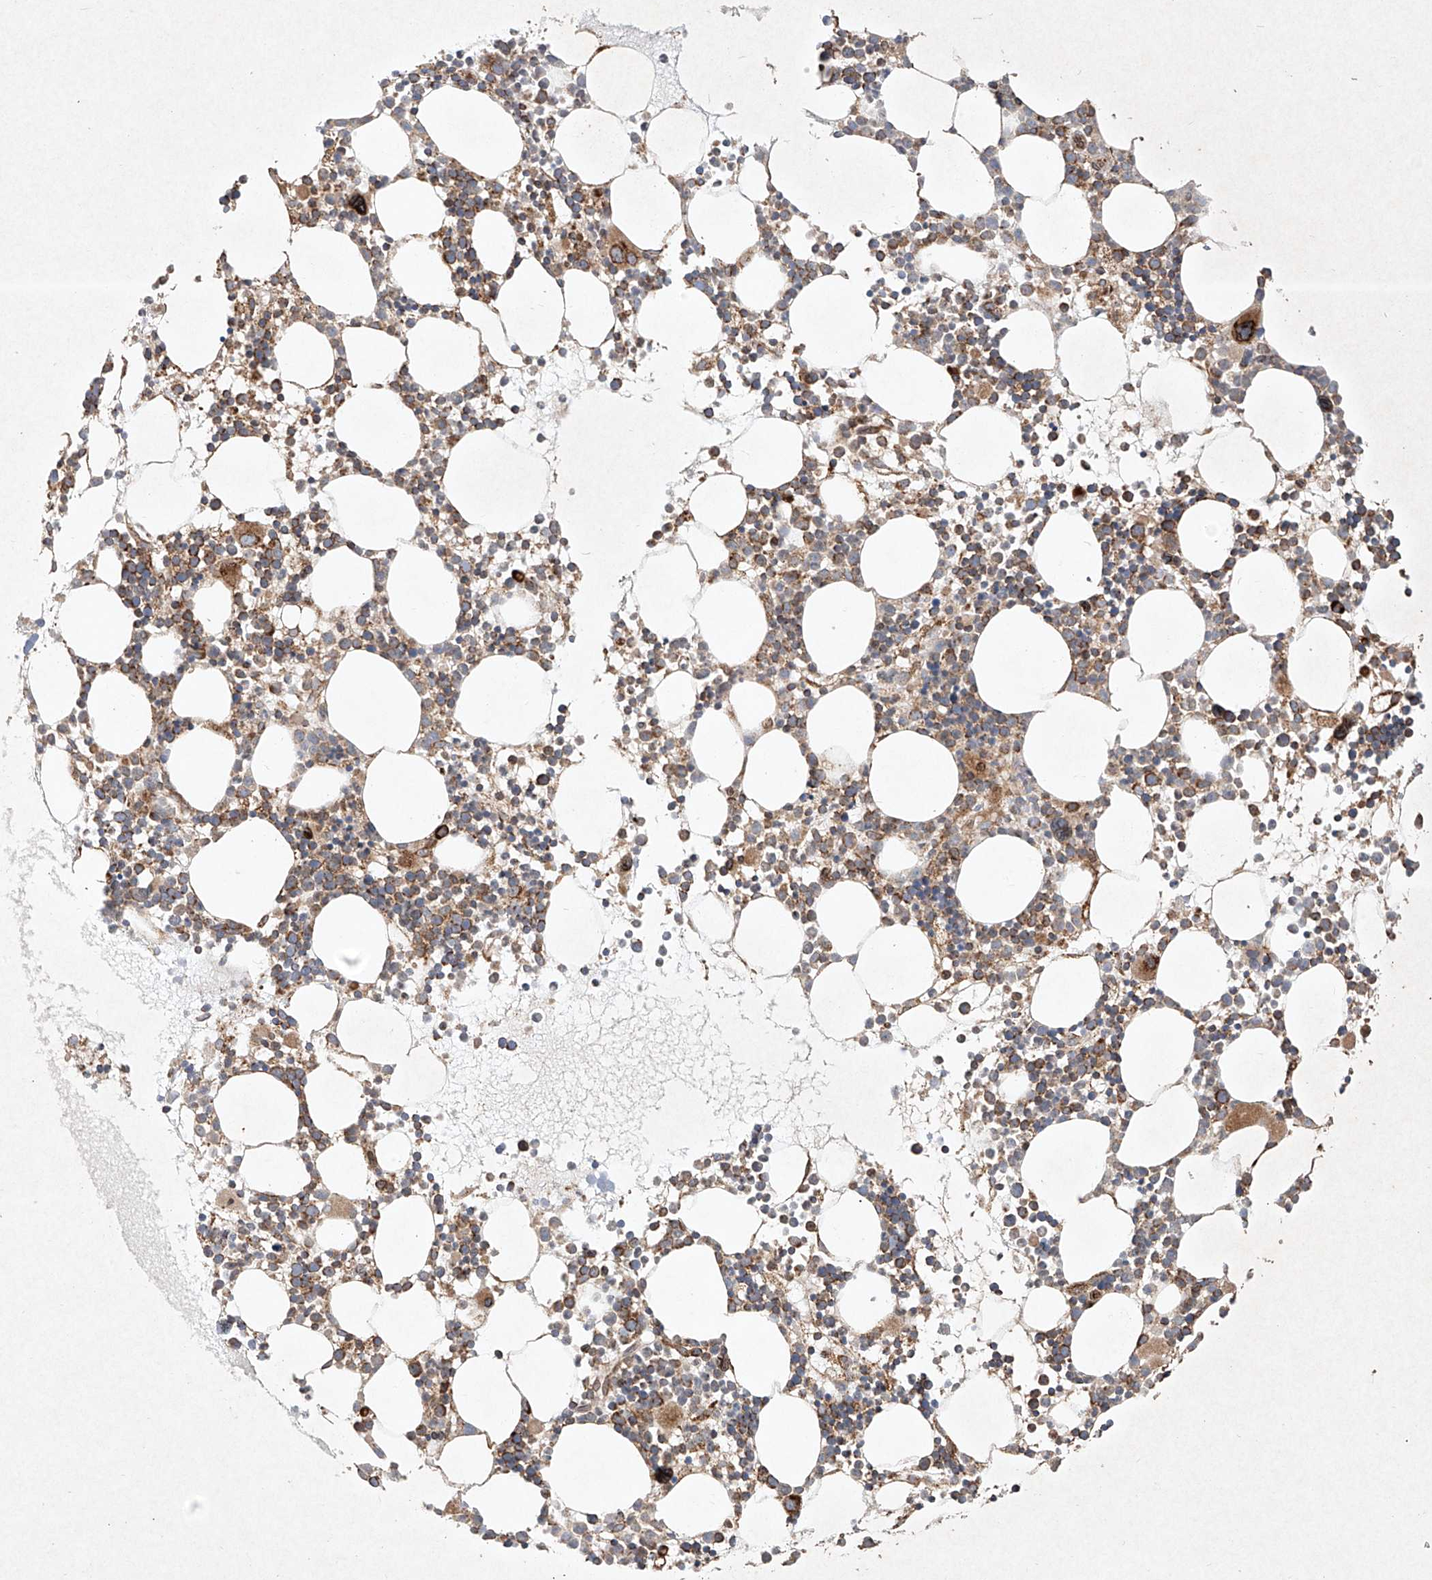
{"staining": {"intensity": "moderate", "quantity": "25%-75%", "location": "cytoplasmic/membranous"}, "tissue": "bone marrow", "cell_type": "Hematopoietic cells", "image_type": "normal", "snomed": [{"axis": "morphology", "description": "Normal tissue, NOS"}, {"axis": "topography", "description": "Bone marrow"}], "caption": "Immunohistochemical staining of benign bone marrow displays 25%-75% levels of moderate cytoplasmic/membranous protein staining in approximately 25%-75% of hematopoietic cells. (DAB (3,3'-diaminobenzidine) IHC with brightfield microscopy, high magnification).", "gene": "SEMA3B", "patient": {"sex": "female", "age": 62}}